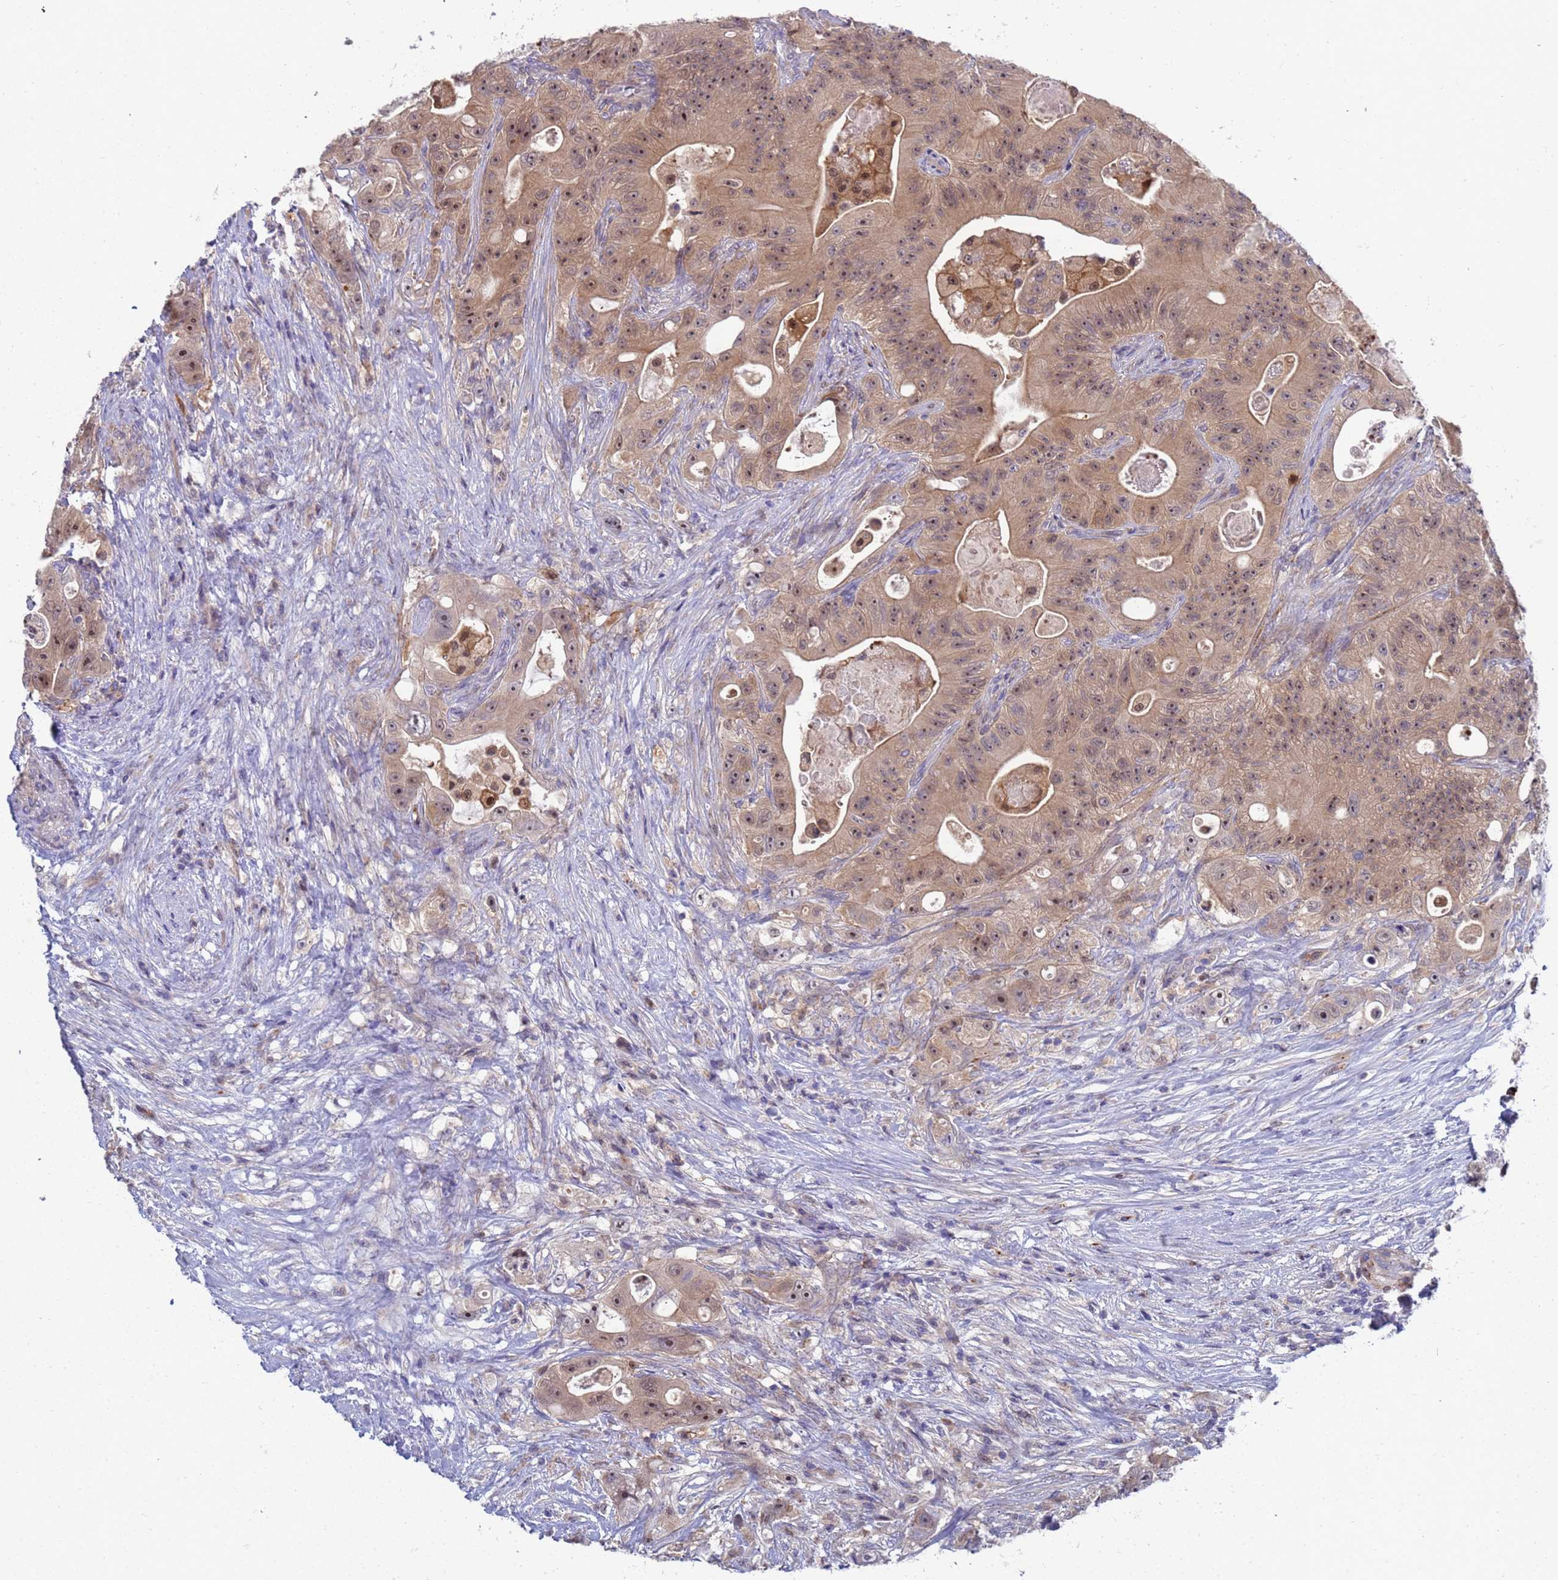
{"staining": {"intensity": "moderate", "quantity": "25%-75%", "location": "cytoplasmic/membranous,nuclear"}, "tissue": "colorectal cancer", "cell_type": "Tumor cells", "image_type": "cancer", "snomed": [{"axis": "morphology", "description": "Adenocarcinoma, NOS"}, {"axis": "topography", "description": "Colon"}], "caption": "Immunohistochemistry (IHC) staining of colorectal adenocarcinoma, which displays medium levels of moderate cytoplasmic/membranous and nuclear staining in about 25%-75% of tumor cells indicating moderate cytoplasmic/membranous and nuclear protein expression. The staining was performed using DAB (3,3'-diaminobenzidine) (brown) for protein detection and nuclei were counterstained in hematoxylin (blue).", "gene": "ENOSF1", "patient": {"sex": "female", "age": 46}}